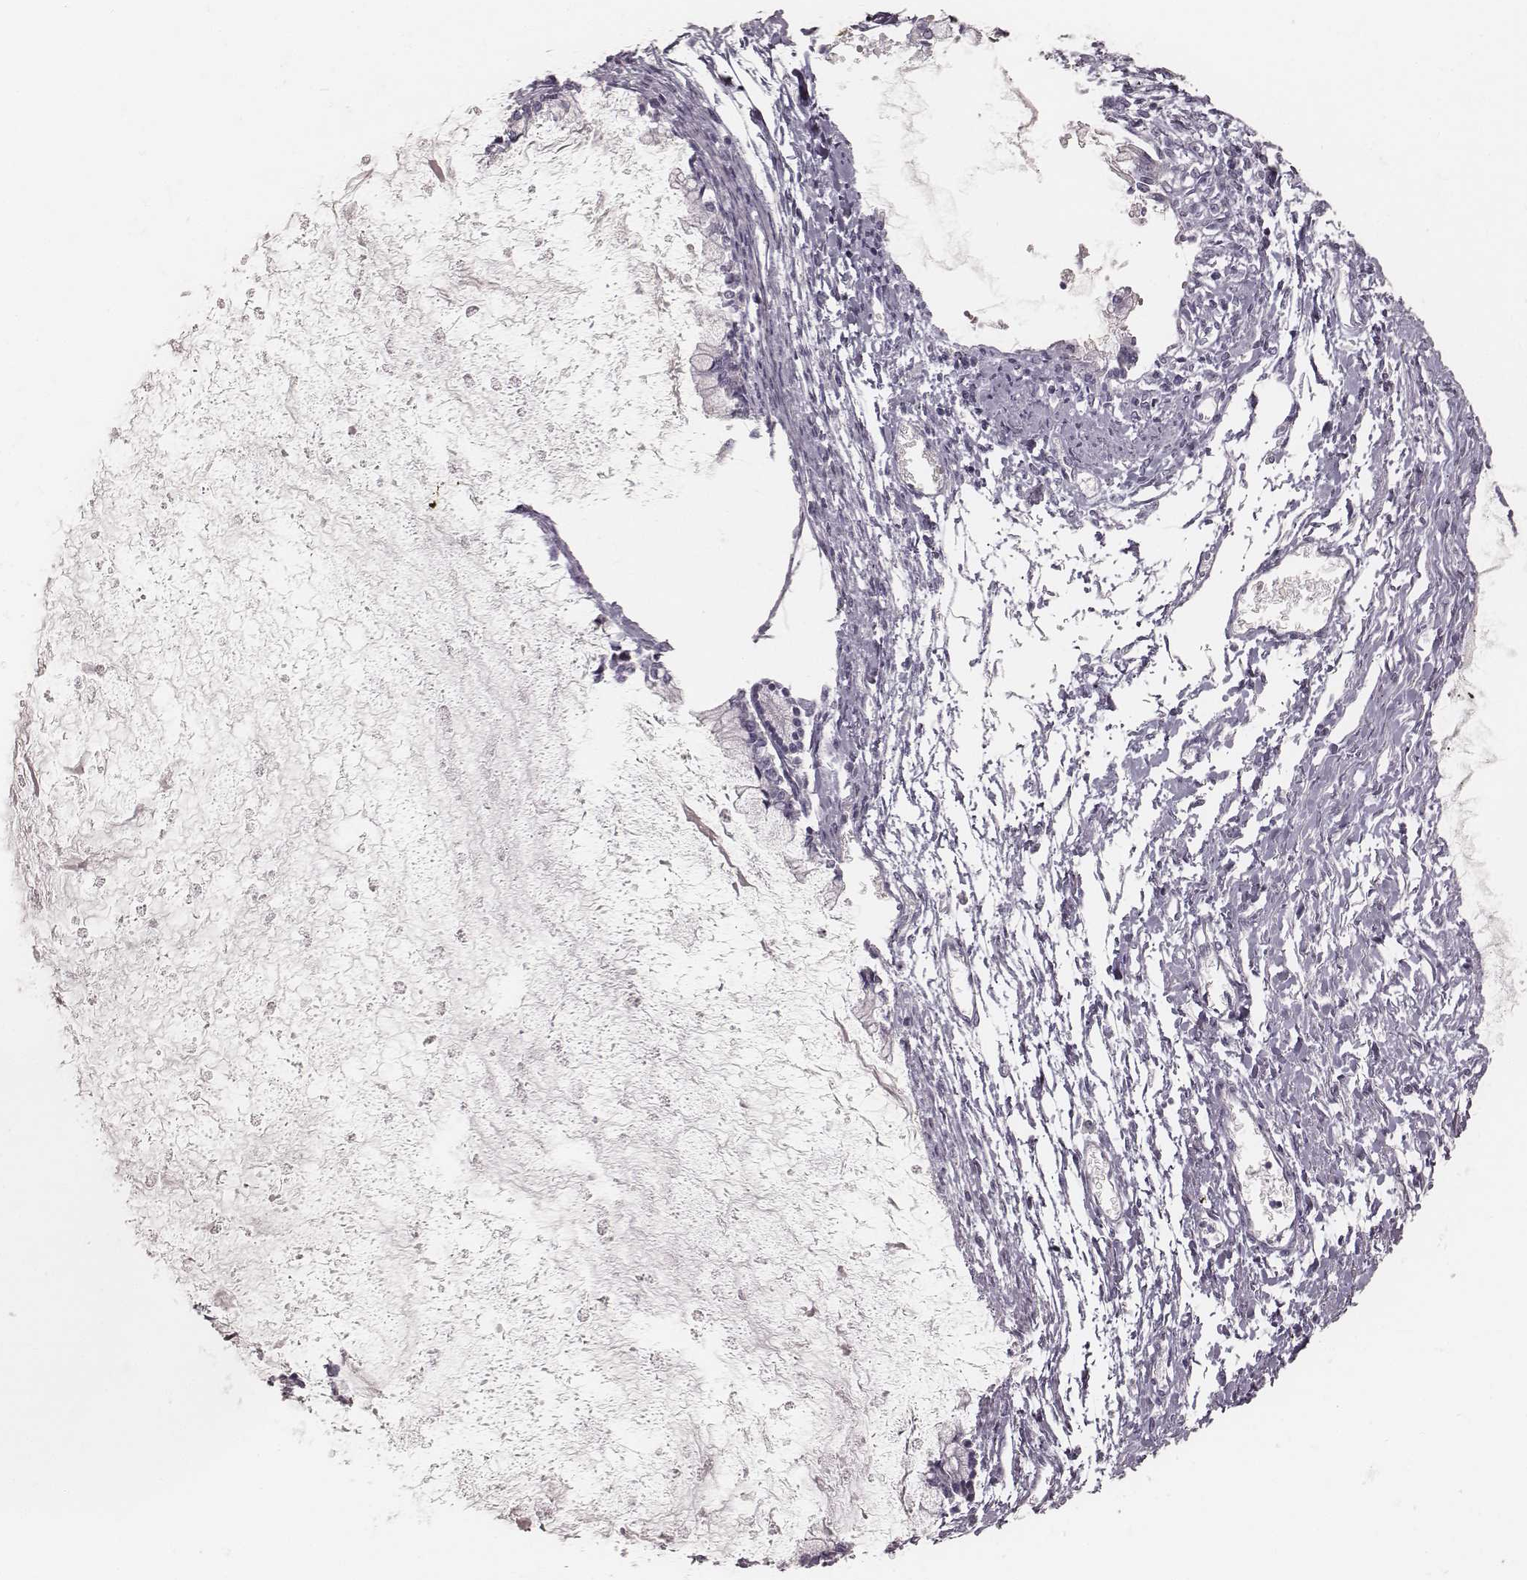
{"staining": {"intensity": "negative", "quantity": "none", "location": "none"}, "tissue": "ovarian cancer", "cell_type": "Tumor cells", "image_type": "cancer", "snomed": [{"axis": "morphology", "description": "Cystadenocarcinoma, mucinous, NOS"}, {"axis": "topography", "description": "Ovary"}], "caption": "Immunohistochemistry (IHC) of human ovarian cancer (mucinous cystadenocarcinoma) exhibits no expression in tumor cells.", "gene": "KRT82", "patient": {"sex": "female", "age": 67}}